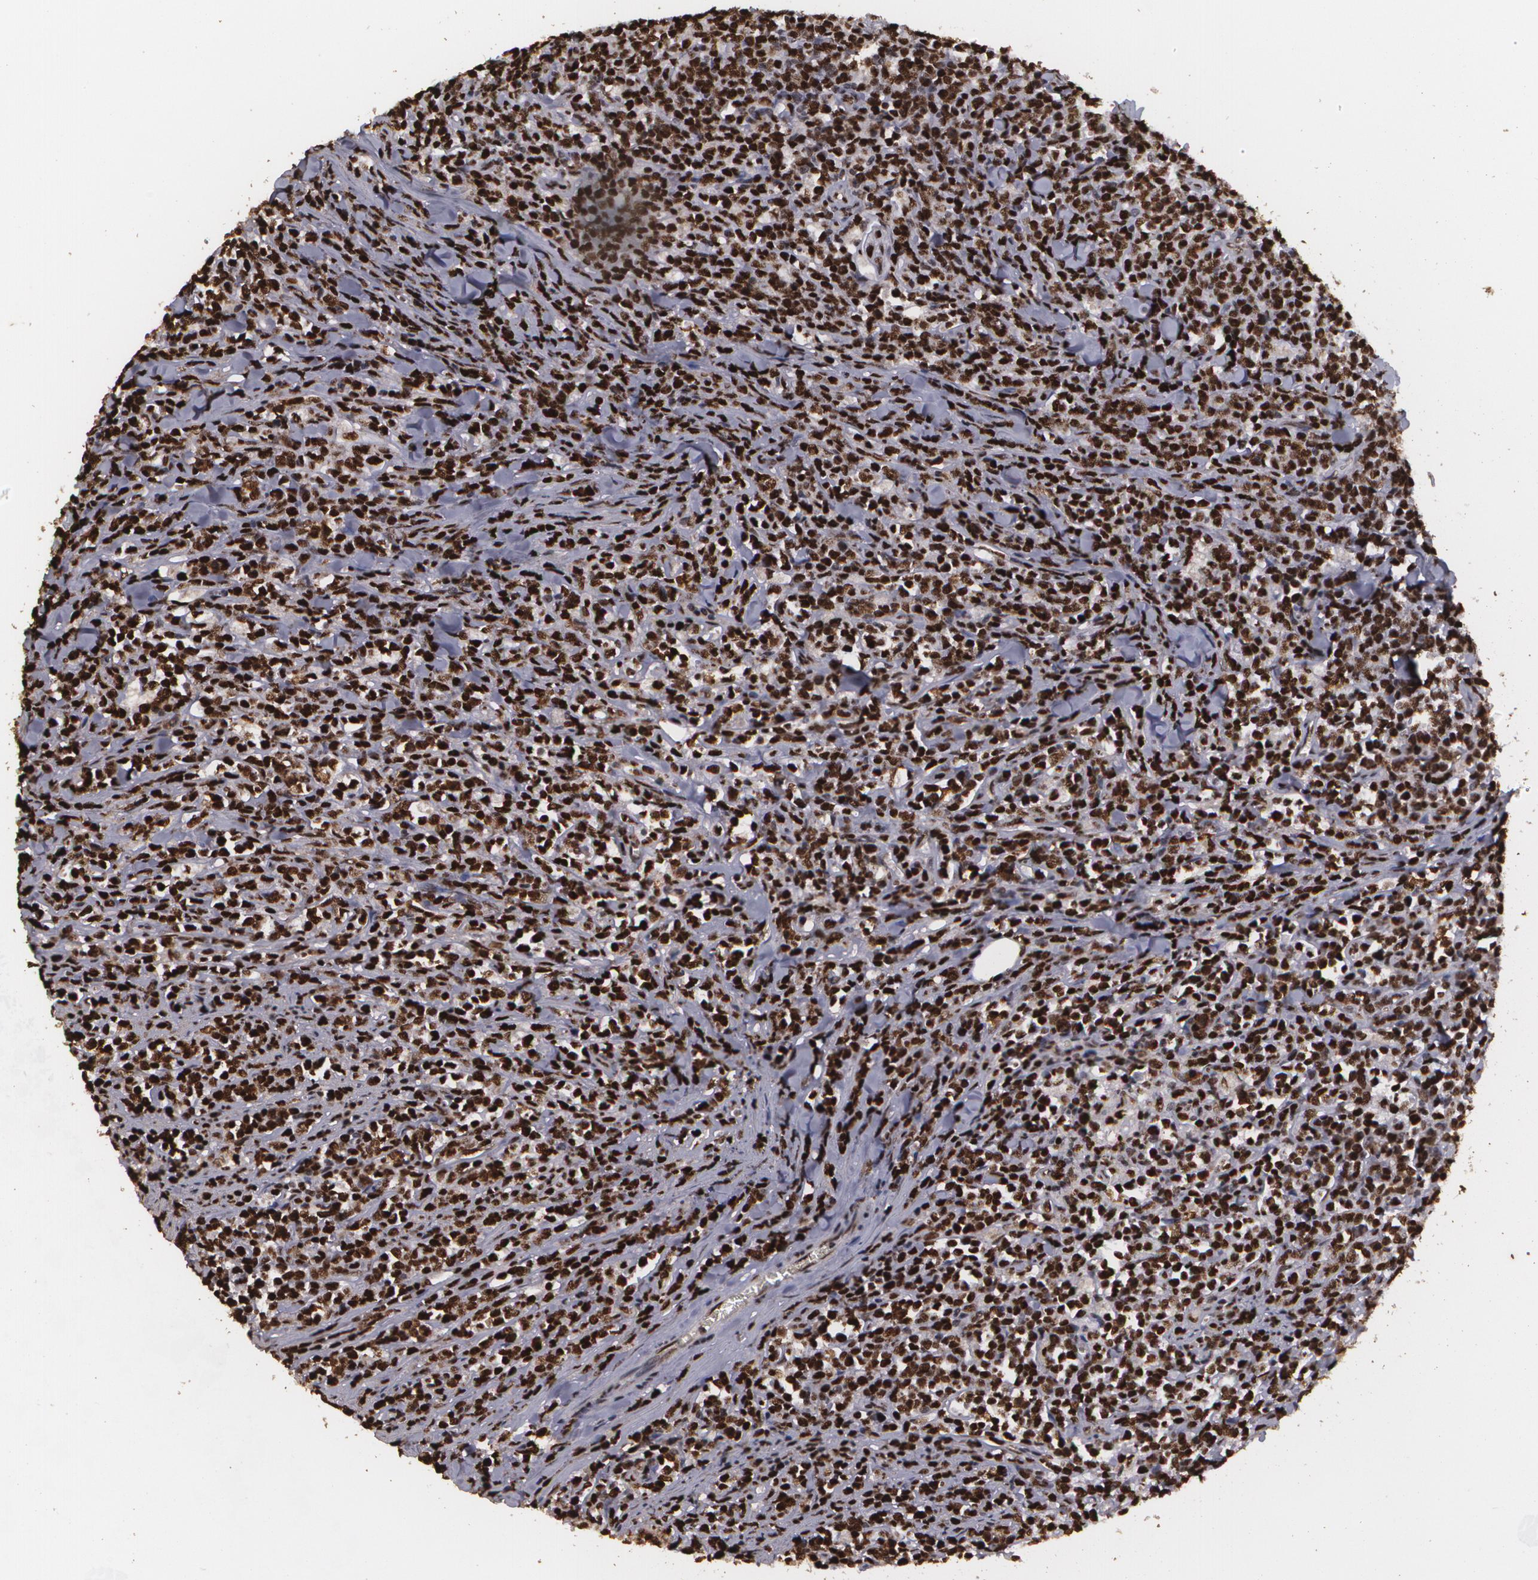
{"staining": {"intensity": "strong", "quantity": ">75%", "location": "nuclear"}, "tissue": "lymphoma", "cell_type": "Tumor cells", "image_type": "cancer", "snomed": [{"axis": "morphology", "description": "Malignant lymphoma, non-Hodgkin's type, High grade"}, {"axis": "topography", "description": "Small intestine"}, {"axis": "topography", "description": "Colon"}], "caption": "Protein expression by IHC demonstrates strong nuclear expression in approximately >75% of tumor cells in malignant lymphoma, non-Hodgkin's type (high-grade).", "gene": "RCOR1", "patient": {"sex": "male", "age": 8}}